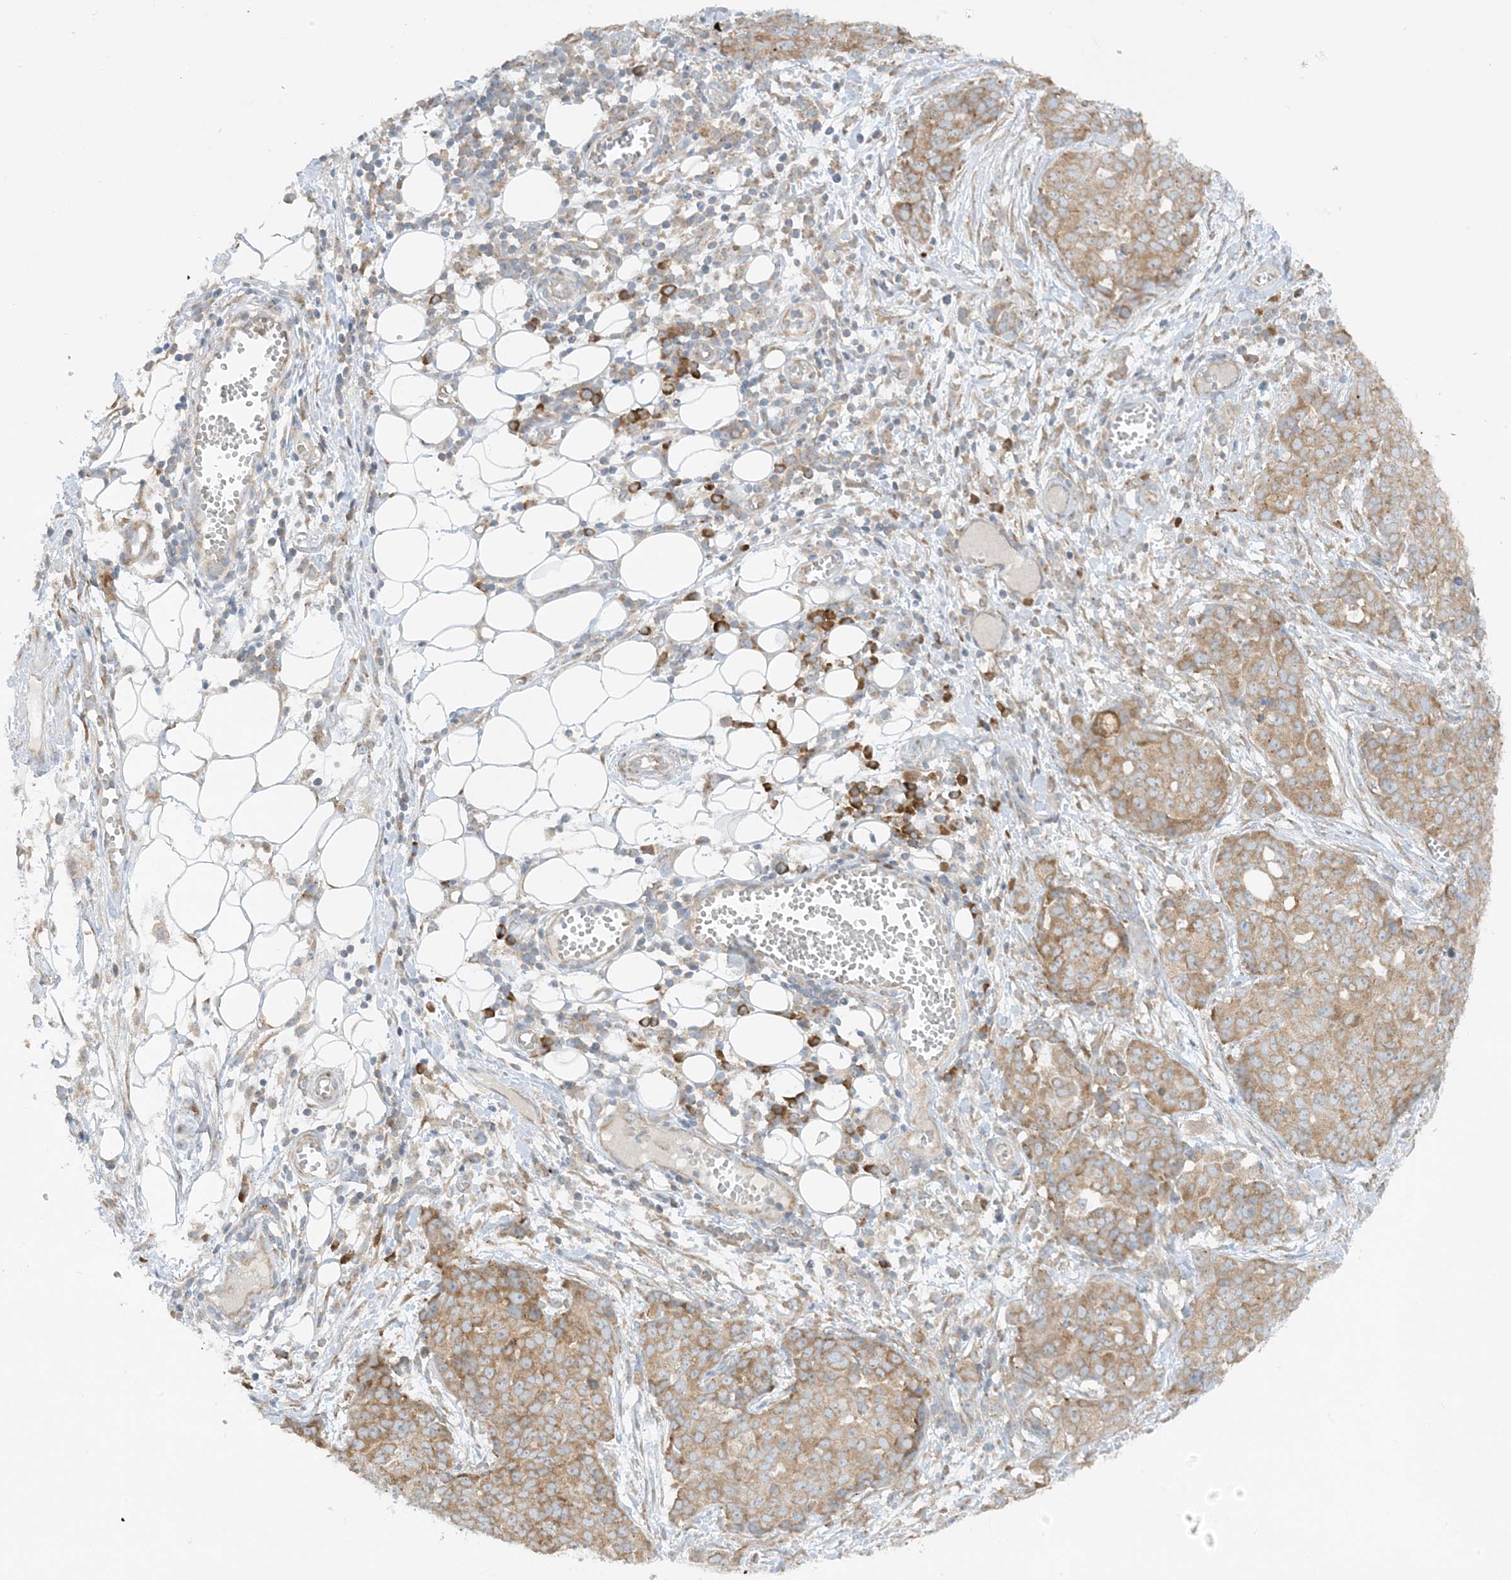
{"staining": {"intensity": "moderate", "quantity": ">75%", "location": "cytoplasmic/membranous"}, "tissue": "ovarian cancer", "cell_type": "Tumor cells", "image_type": "cancer", "snomed": [{"axis": "morphology", "description": "Cystadenocarcinoma, serous, NOS"}, {"axis": "topography", "description": "Soft tissue"}, {"axis": "topography", "description": "Ovary"}], "caption": "Protein analysis of ovarian cancer tissue exhibits moderate cytoplasmic/membranous staining in about >75% of tumor cells.", "gene": "RPP40", "patient": {"sex": "female", "age": 57}}